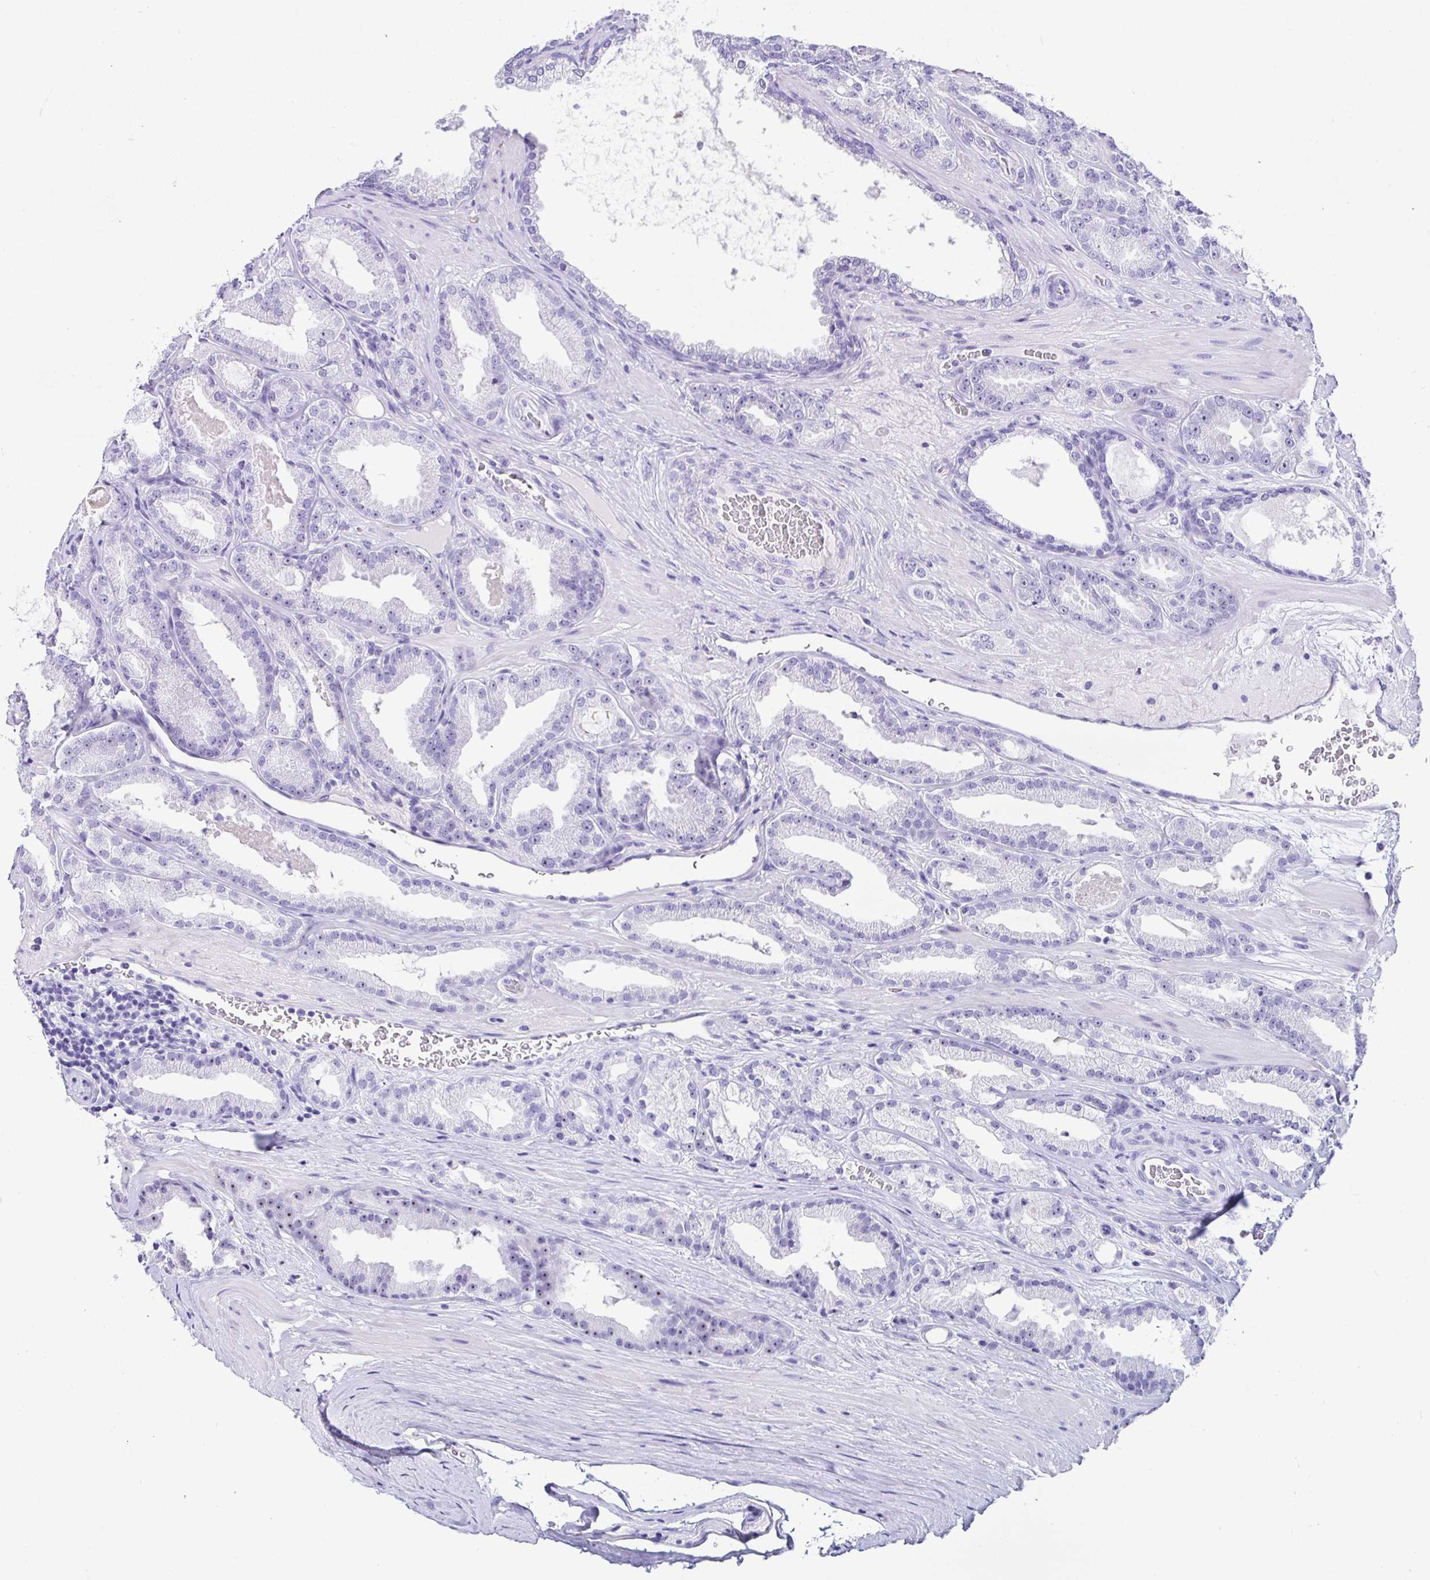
{"staining": {"intensity": "negative", "quantity": "none", "location": "none"}, "tissue": "prostate cancer", "cell_type": "Tumor cells", "image_type": "cancer", "snomed": [{"axis": "morphology", "description": "Adenocarcinoma, Low grade"}, {"axis": "topography", "description": "Prostate"}], "caption": "Tumor cells are negative for brown protein staining in prostate adenocarcinoma (low-grade).", "gene": "PRAMEF19", "patient": {"sex": "male", "age": 61}}